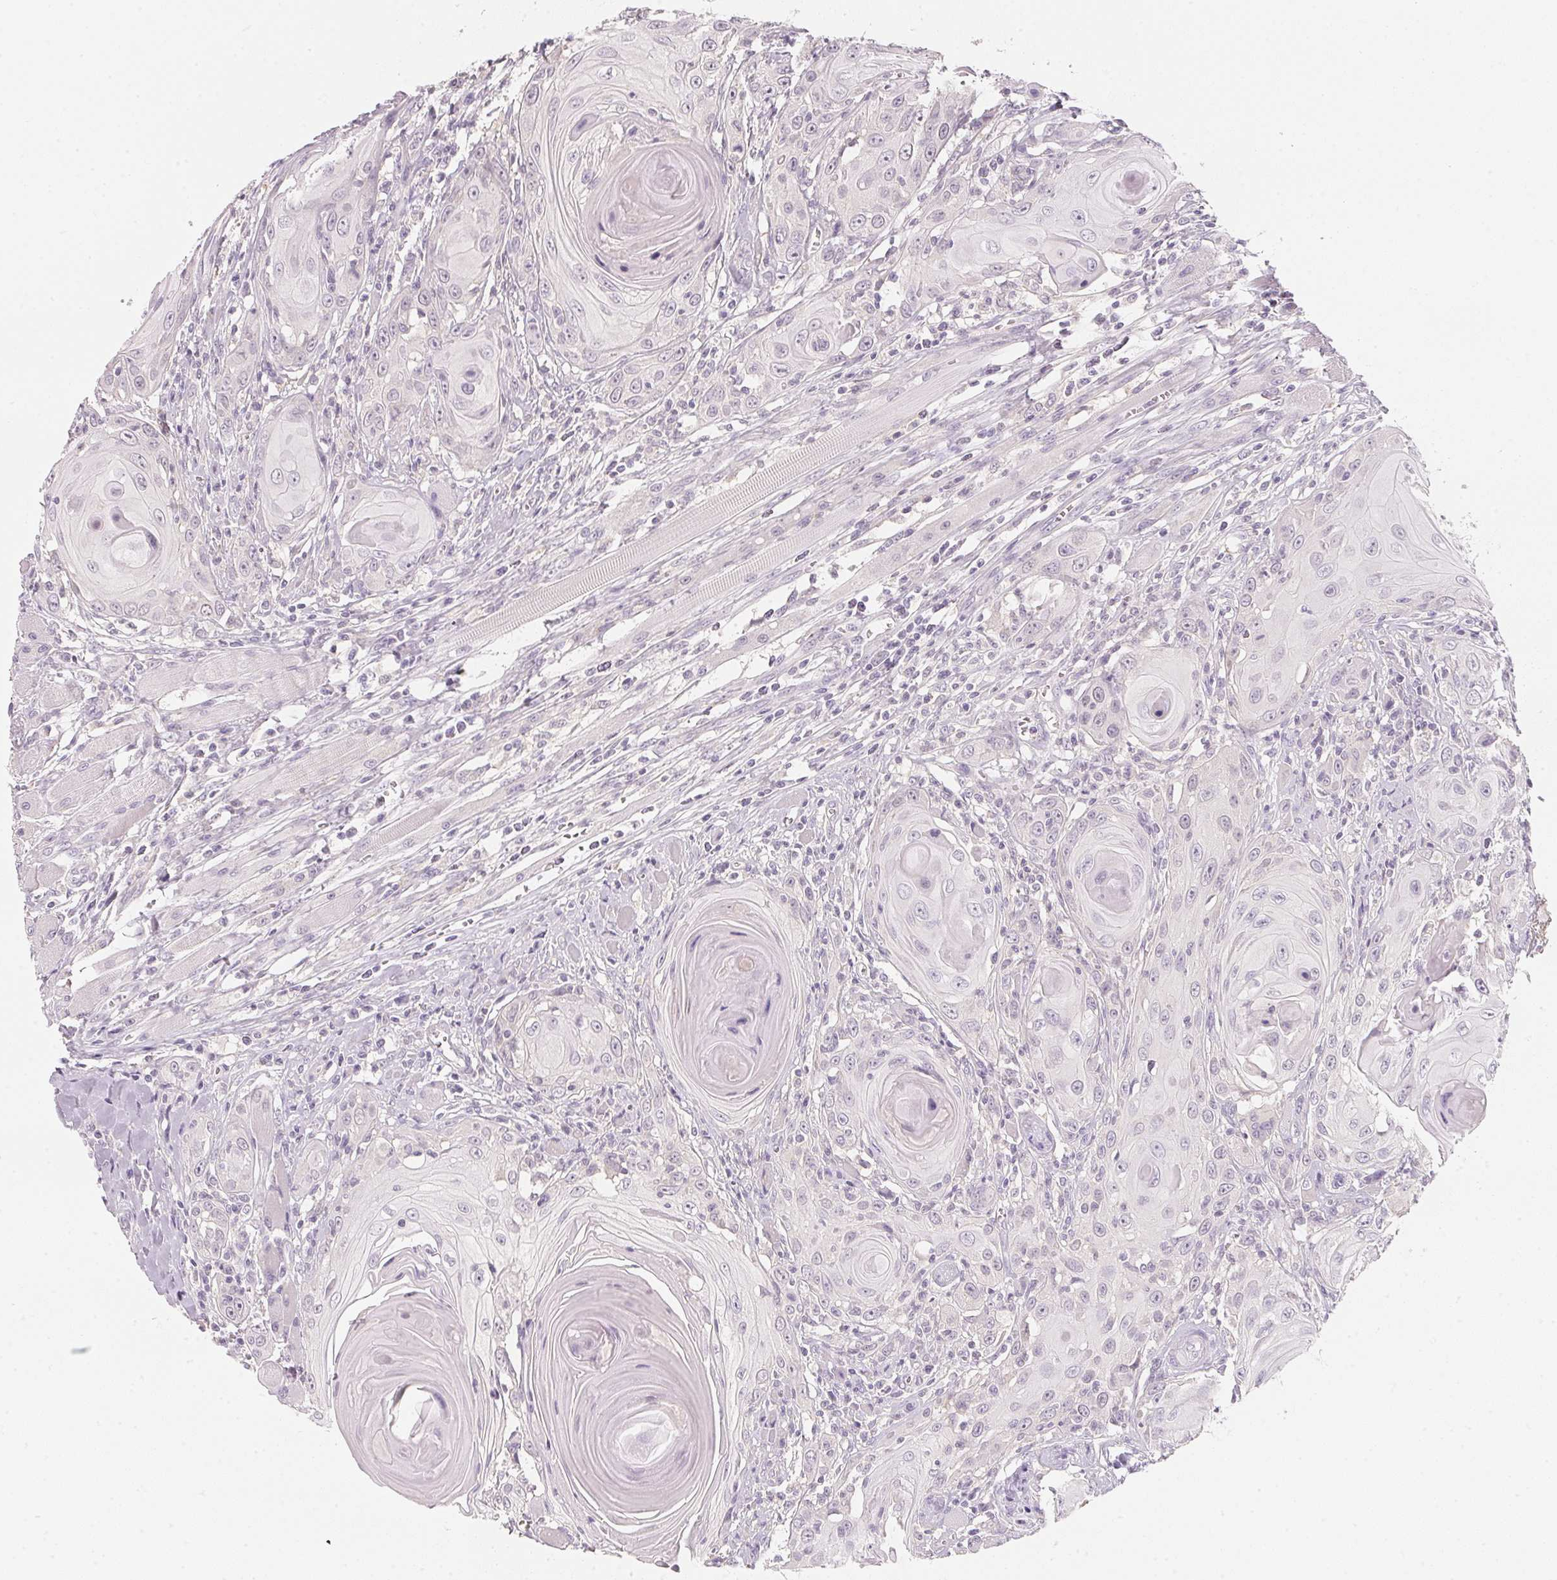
{"staining": {"intensity": "negative", "quantity": "none", "location": "none"}, "tissue": "head and neck cancer", "cell_type": "Tumor cells", "image_type": "cancer", "snomed": [{"axis": "morphology", "description": "Squamous cell carcinoma, NOS"}, {"axis": "topography", "description": "Head-Neck"}], "caption": "The image shows no significant staining in tumor cells of head and neck cancer (squamous cell carcinoma).", "gene": "CFAP276", "patient": {"sex": "female", "age": 80}}